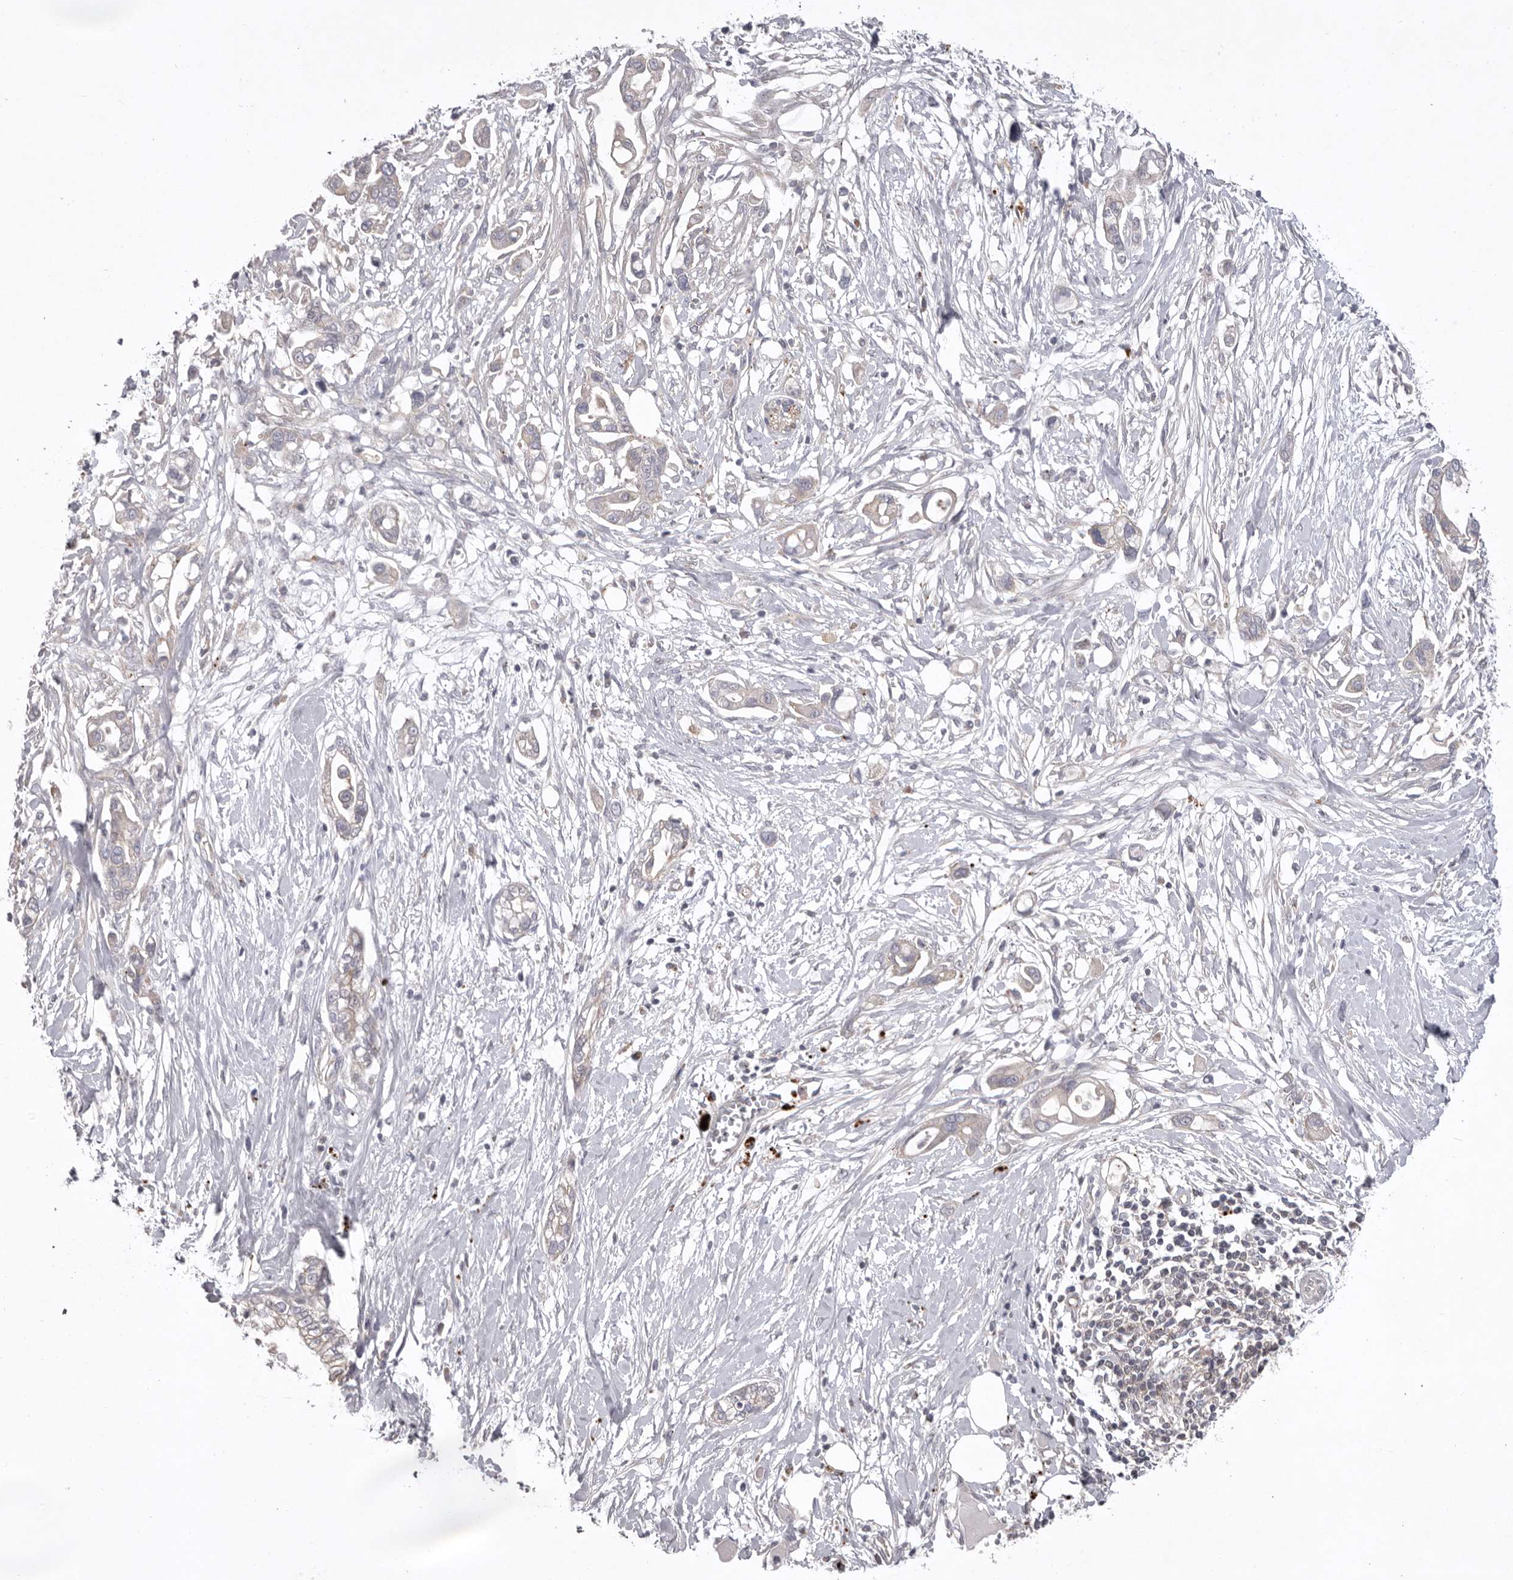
{"staining": {"intensity": "negative", "quantity": "none", "location": "none"}, "tissue": "pancreatic cancer", "cell_type": "Tumor cells", "image_type": "cancer", "snomed": [{"axis": "morphology", "description": "Adenocarcinoma, NOS"}, {"axis": "topography", "description": "Pancreas"}], "caption": "Pancreatic adenocarcinoma was stained to show a protein in brown. There is no significant positivity in tumor cells.", "gene": "WDR47", "patient": {"sex": "male", "age": 68}}